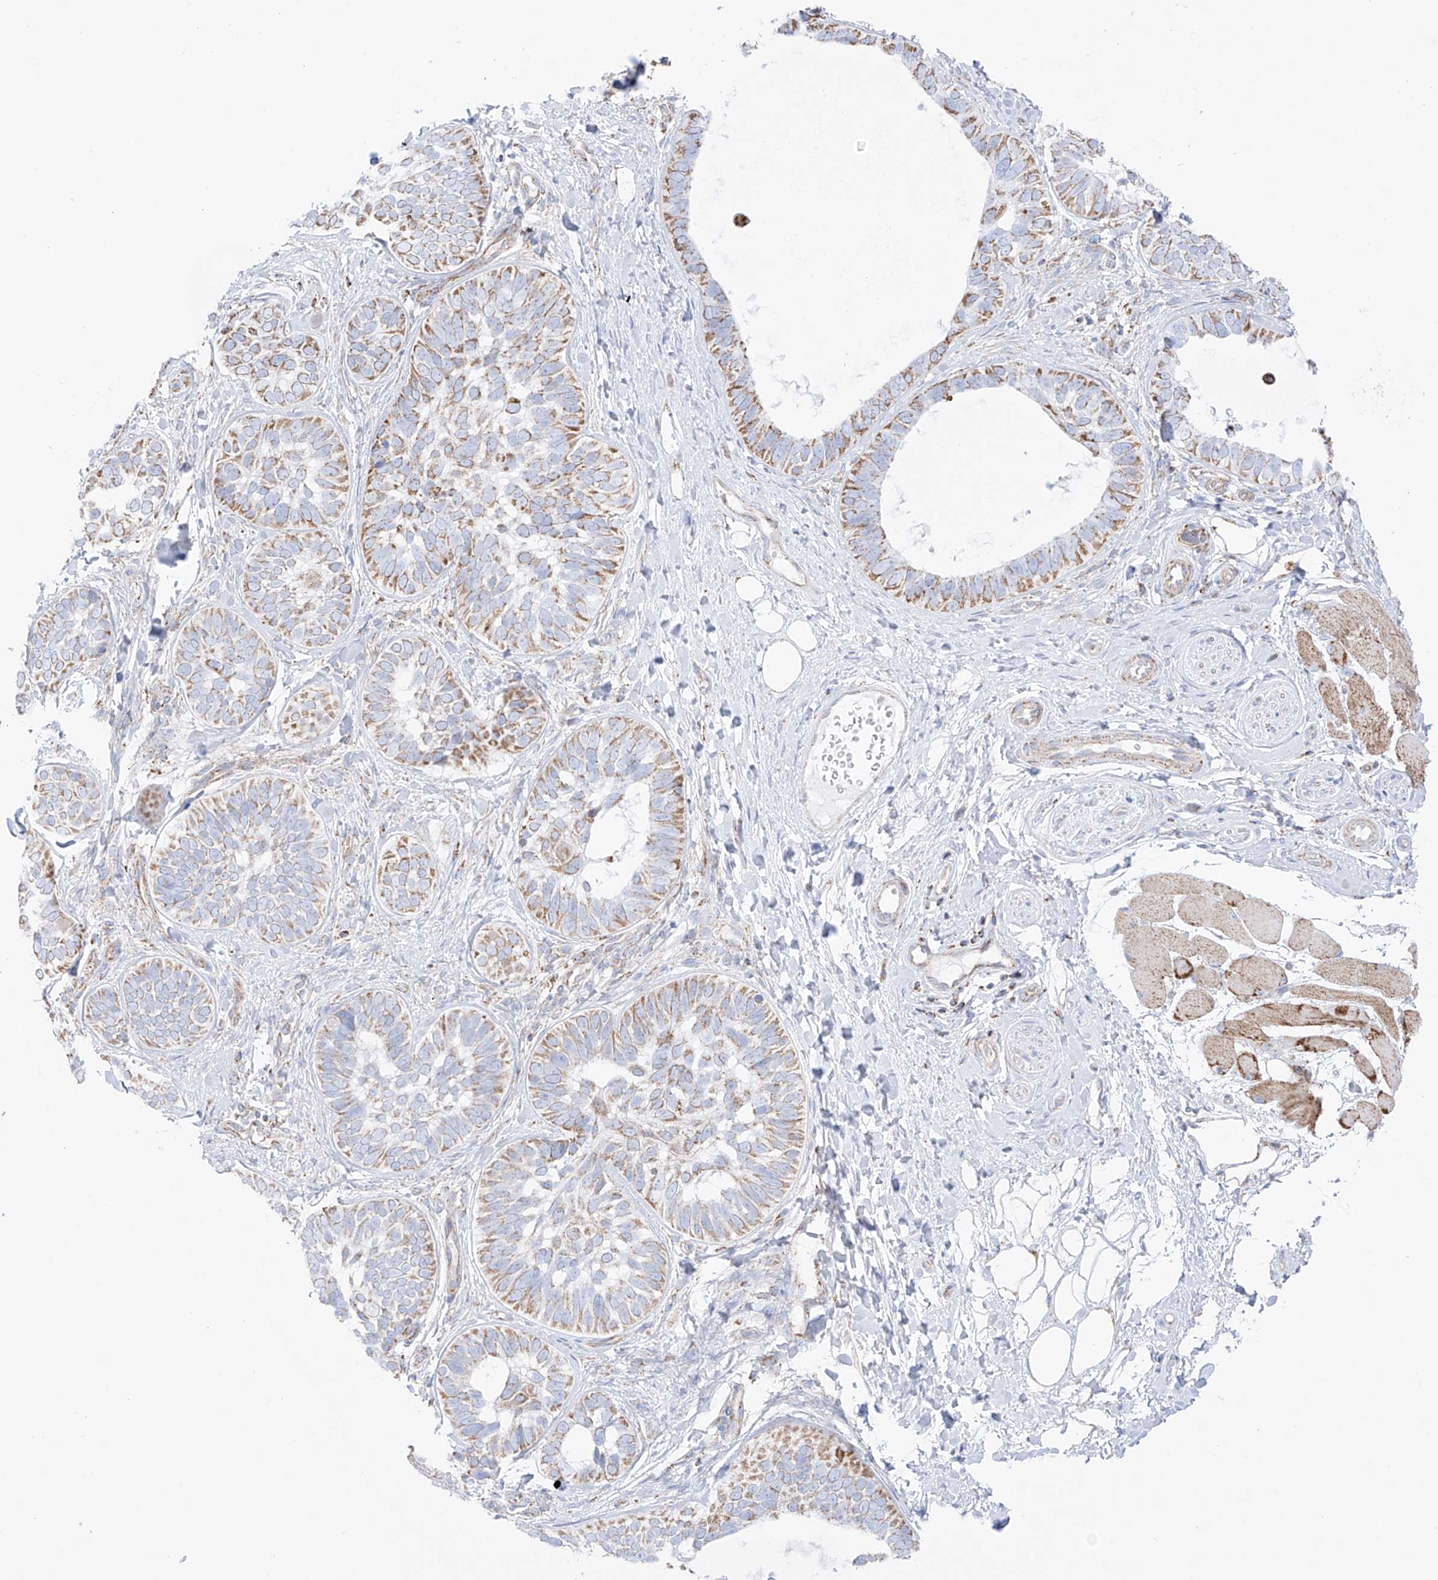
{"staining": {"intensity": "weak", "quantity": ">75%", "location": "cytoplasmic/membranous"}, "tissue": "skin cancer", "cell_type": "Tumor cells", "image_type": "cancer", "snomed": [{"axis": "morphology", "description": "Basal cell carcinoma"}, {"axis": "topography", "description": "Skin"}], "caption": "Immunohistochemical staining of human skin basal cell carcinoma exhibits low levels of weak cytoplasmic/membranous staining in about >75% of tumor cells. Using DAB (brown) and hematoxylin (blue) stains, captured at high magnification using brightfield microscopy.", "gene": "XKR3", "patient": {"sex": "male", "age": 62}}